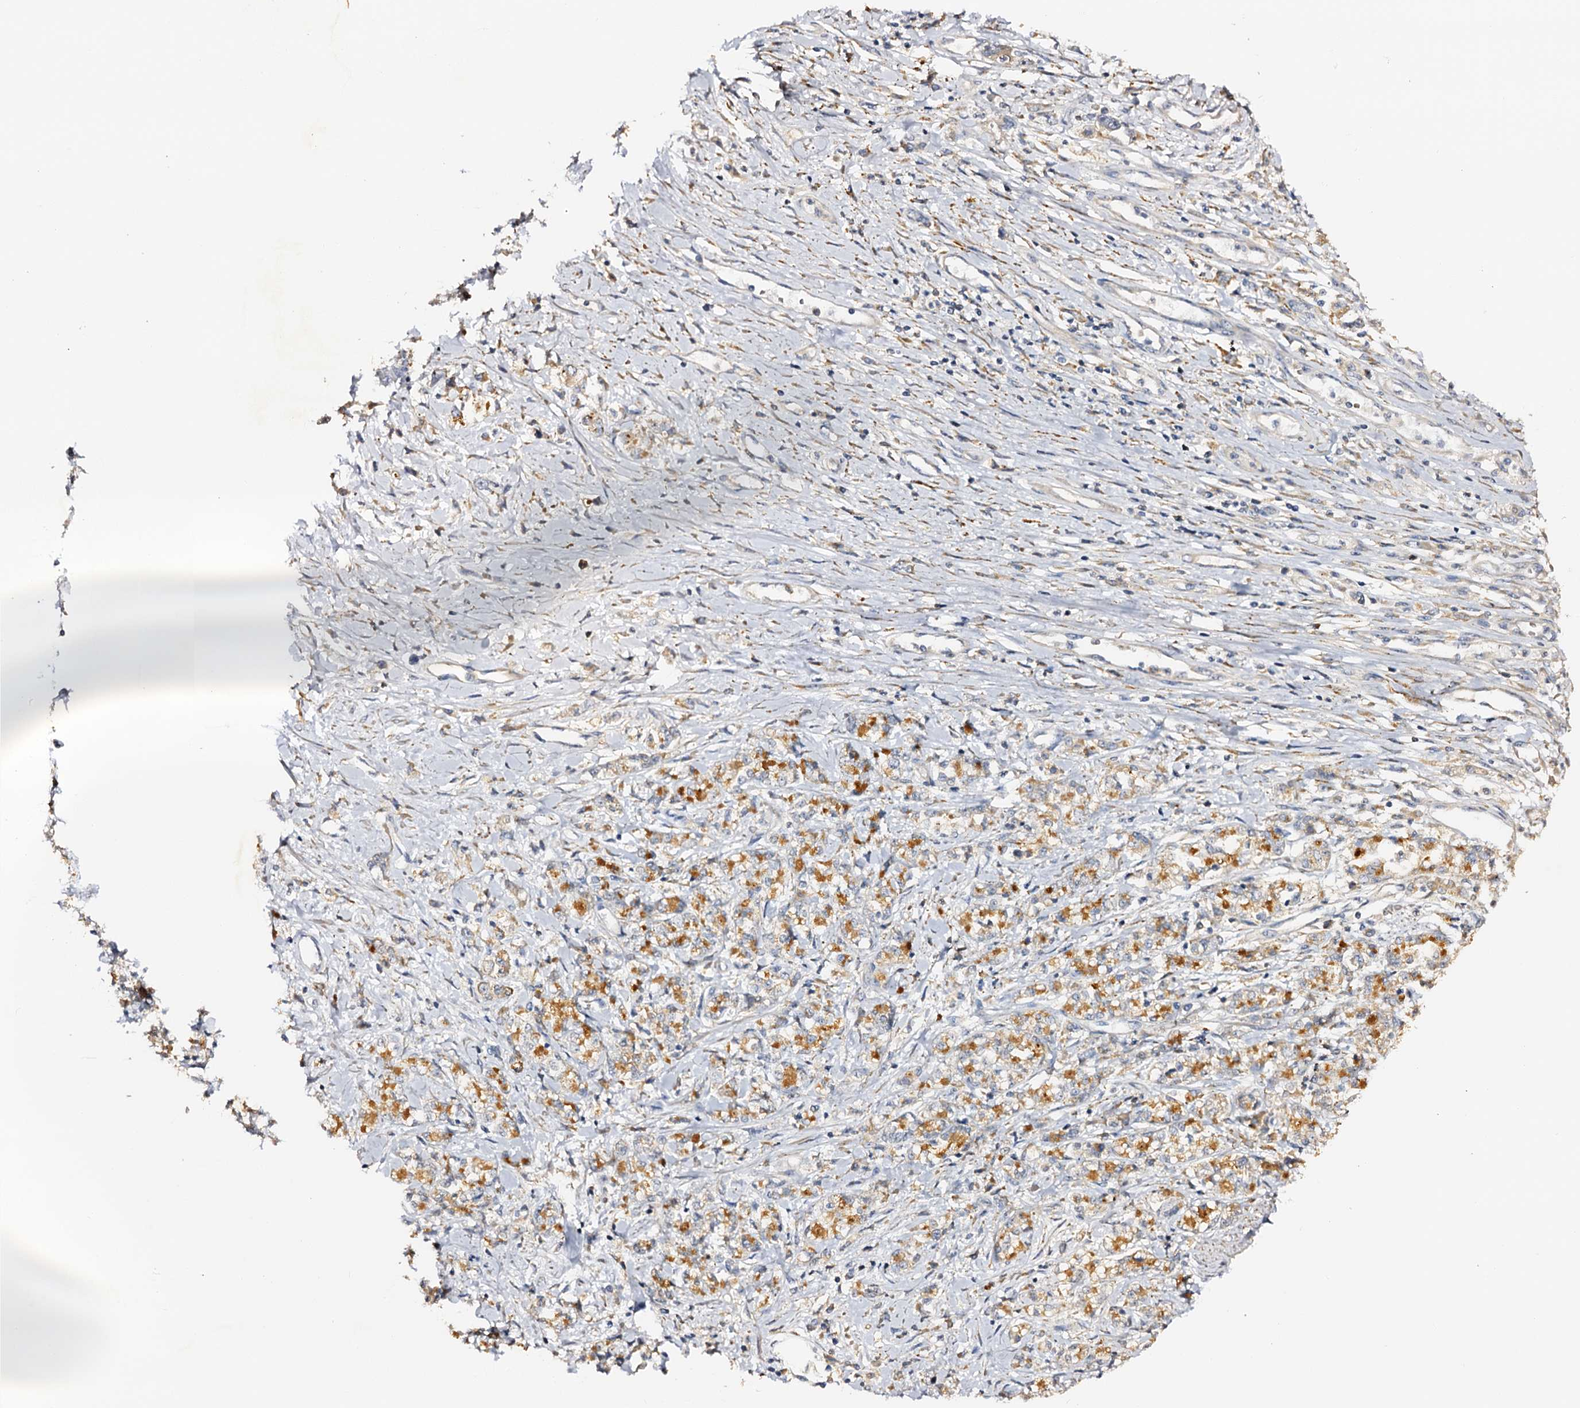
{"staining": {"intensity": "moderate", "quantity": ">75%", "location": "cytoplasmic/membranous"}, "tissue": "stomach cancer", "cell_type": "Tumor cells", "image_type": "cancer", "snomed": [{"axis": "morphology", "description": "Adenocarcinoma, NOS"}, {"axis": "topography", "description": "Stomach"}], "caption": "Human stomach cancer (adenocarcinoma) stained for a protein (brown) shows moderate cytoplasmic/membranous positive staining in approximately >75% of tumor cells.", "gene": "DMXL2", "patient": {"sex": "female", "age": 76}}